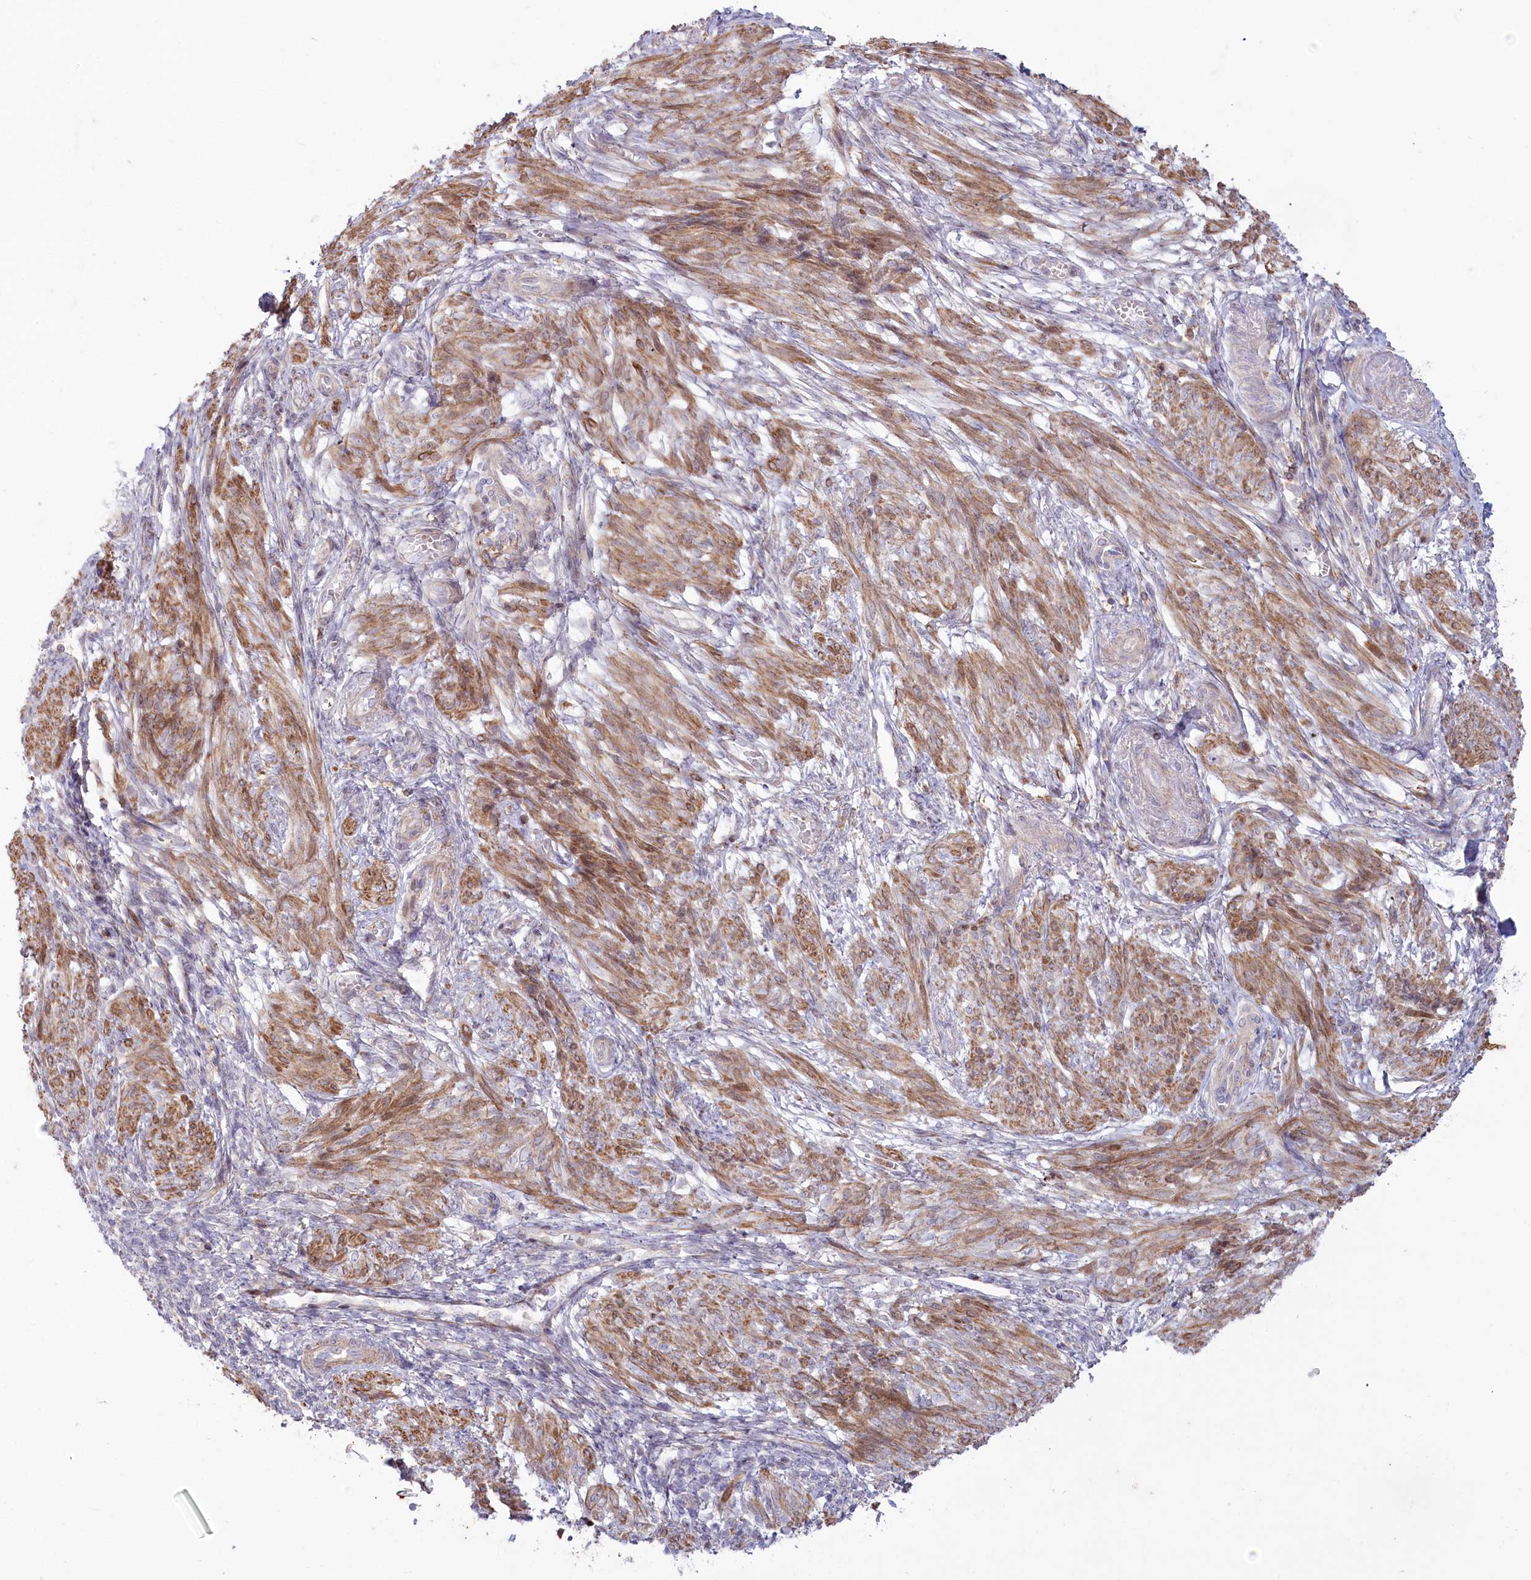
{"staining": {"intensity": "moderate", "quantity": ">75%", "location": "cytoplasmic/membranous"}, "tissue": "smooth muscle", "cell_type": "Smooth muscle cells", "image_type": "normal", "snomed": [{"axis": "morphology", "description": "Normal tissue, NOS"}, {"axis": "topography", "description": "Smooth muscle"}], "caption": "DAB immunohistochemical staining of unremarkable smooth muscle shows moderate cytoplasmic/membranous protein staining in about >75% of smooth muscle cells. The staining is performed using DAB (3,3'-diaminobenzidine) brown chromogen to label protein expression. The nuclei are counter-stained blue using hematoxylin.", "gene": "MTG1", "patient": {"sex": "female", "age": 39}}